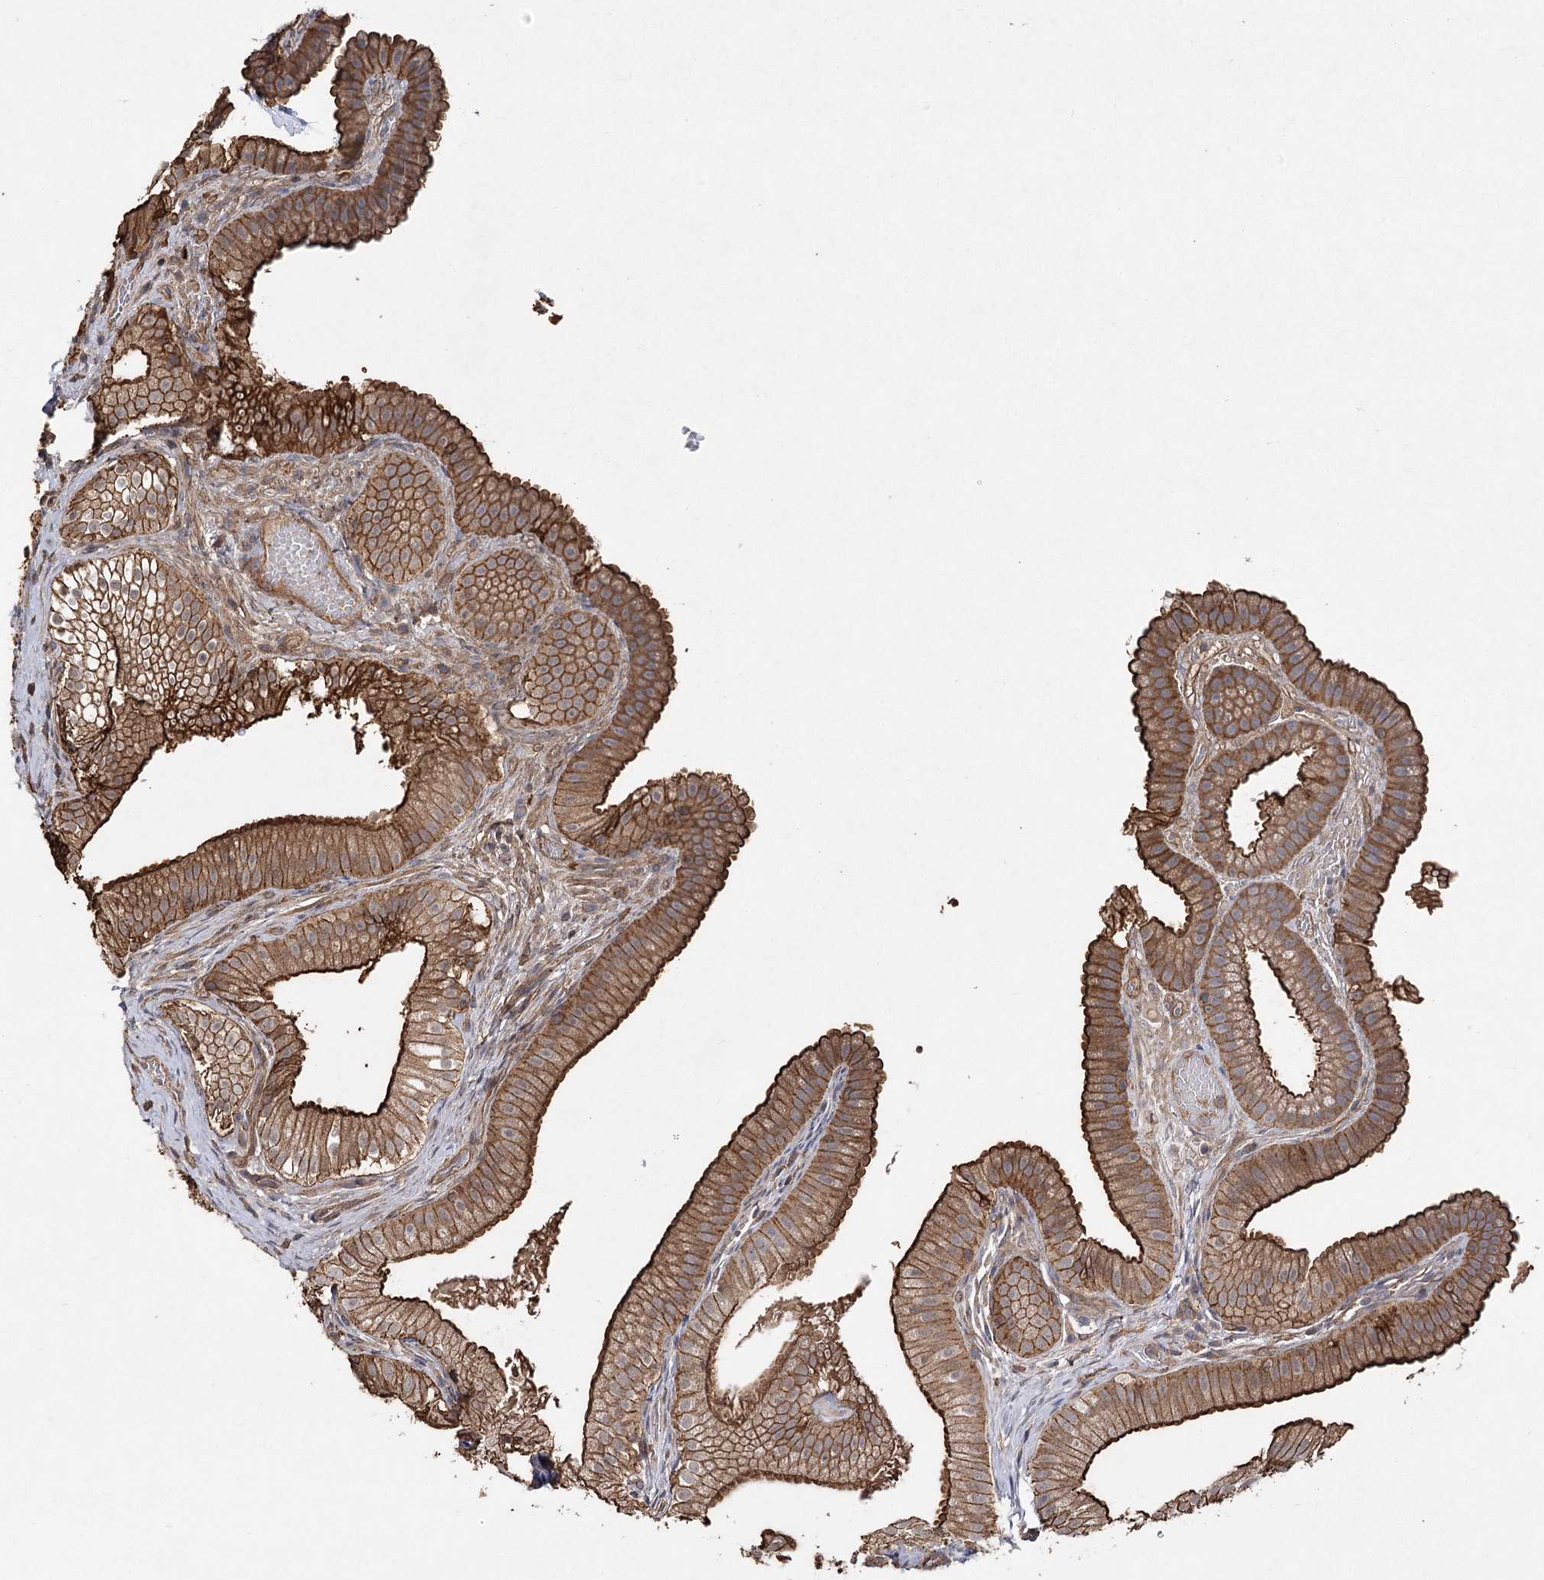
{"staining": {"intensity": "strong", "quantity": ">75%", "location": "cytoplasmic/membranous"}, "tissue": "gallbladder", "cell_type": "Glandular cells", "image_type": "normal", "snomed": [{"axis": "morphology", "description": "Normal tissue, NOS"}, {"axis": "topography", "description": "Gallbladder"}], "caption": "Brown immunohistochemical staining in unremarkable human gallbladder shows strong cytoplasmic/membranous staining in approximately >75% of glandular cells.", "gene": "OBSL1", "patient": {"sex": "female", "age": 30}}